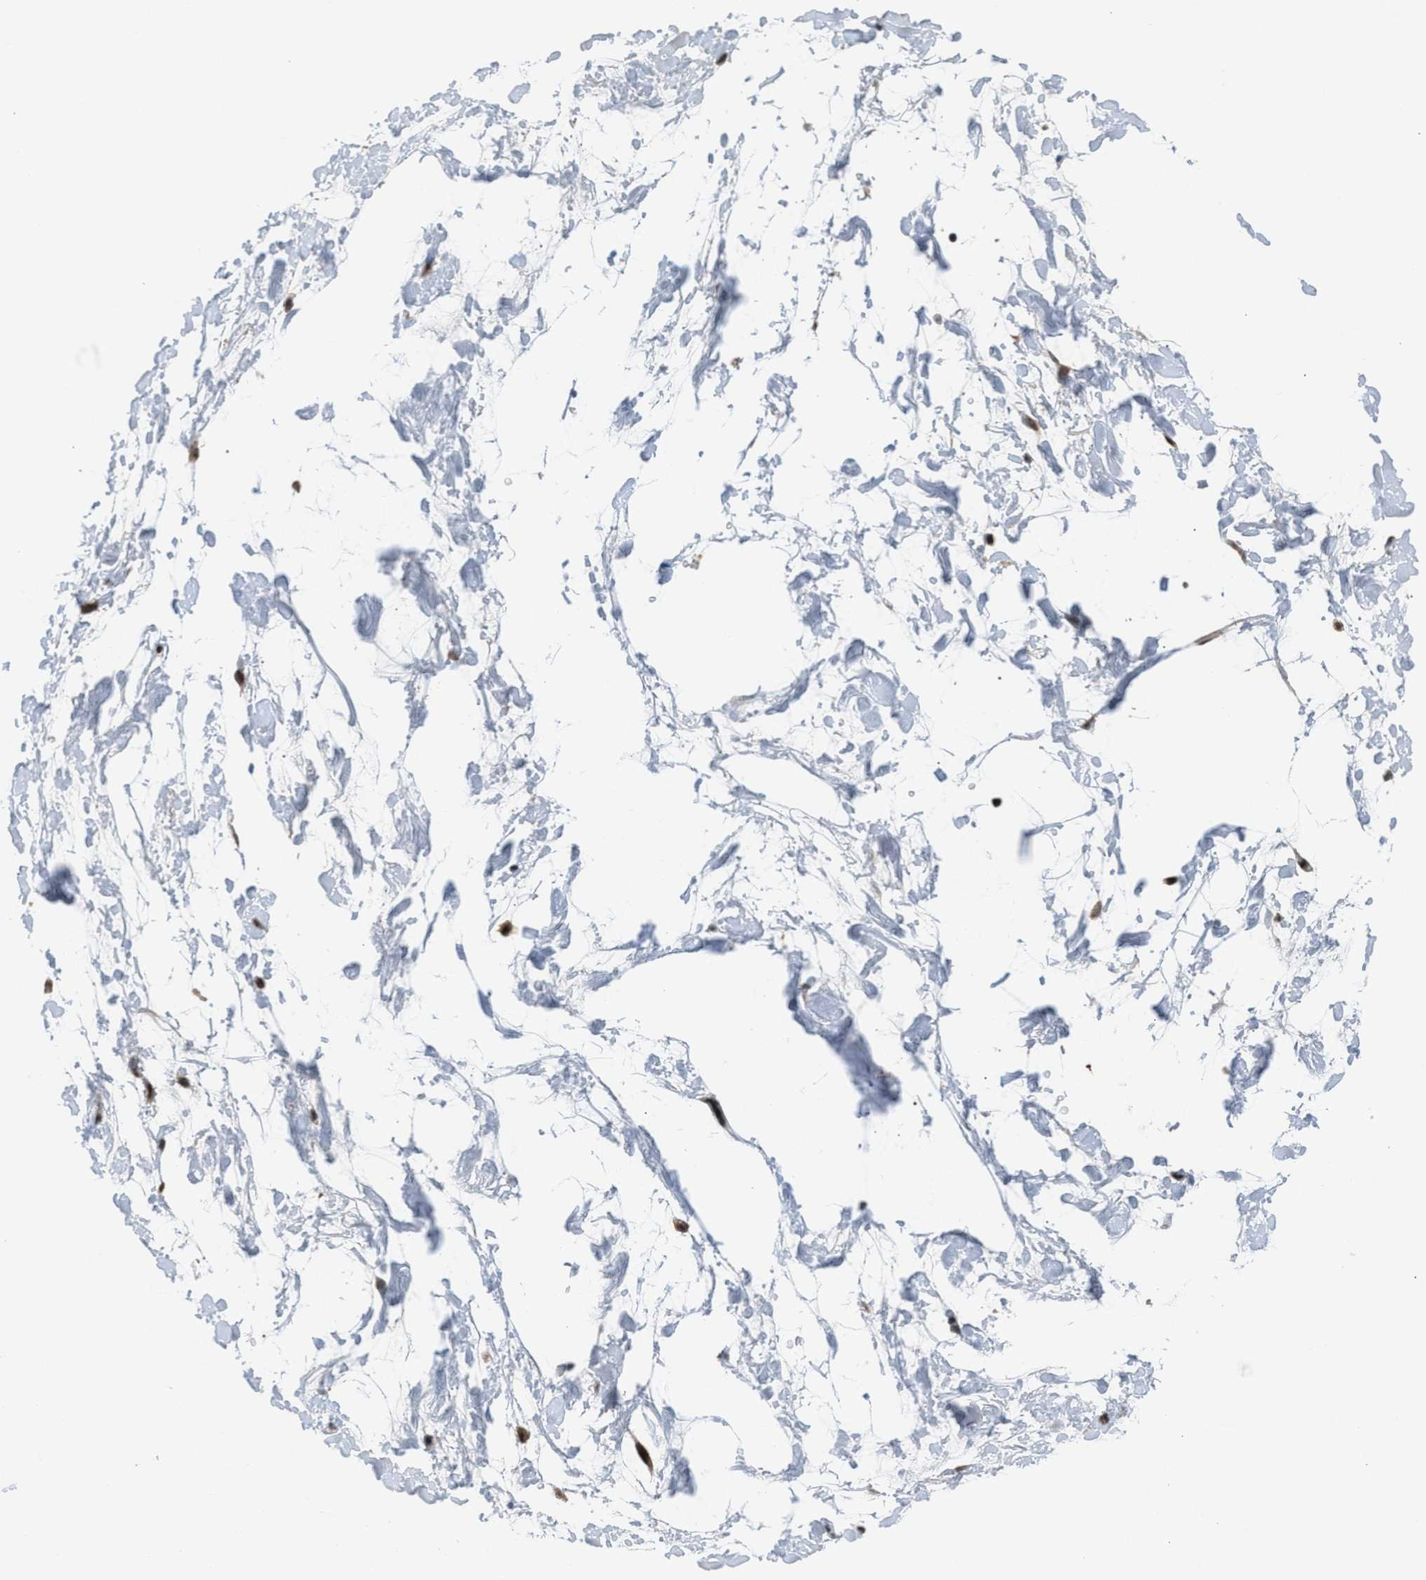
{"staining": {"intensity": "strong", "quantity": ">75%", "location": "cytoplasmic/membranous,nuclear"}, "tissue": "adipose tissue", "cell_type": "Adipocytes", "image_type": "normal", "snomed": [{"axis": "morphology", "description": "Normal tissue, NOS"}, {"axis": "topography", "description": "Soft tissue"}], "caption": "Immunohistochemical staining of unremarkable adipose tissue displays strong cytoplasmic/membranous,nuclear protein positivity in approximately >75% of adipocytes.", "gene": "PRPF4", "patient": {"sex": "male", "age": 72}}